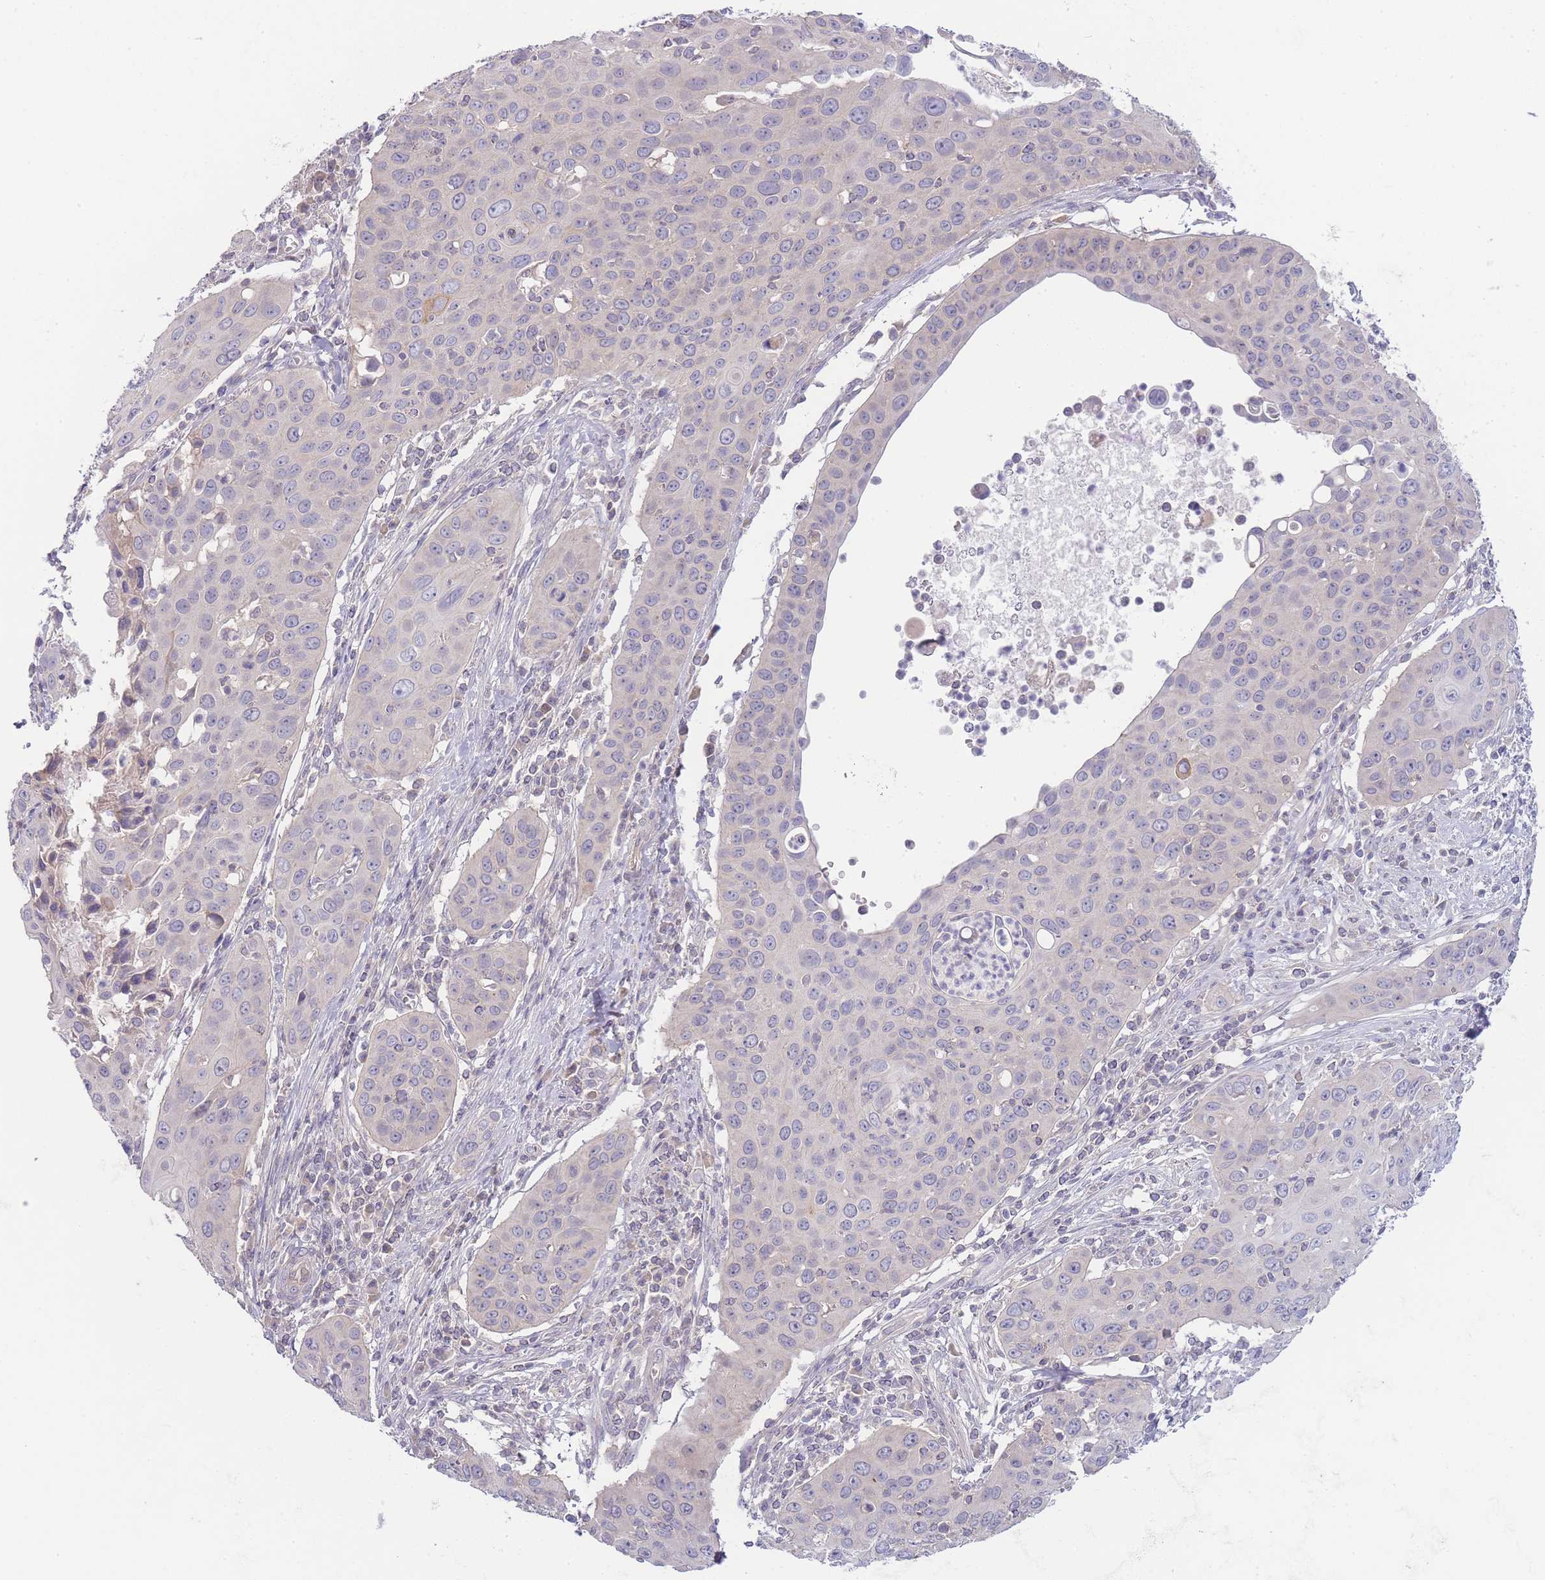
{"staining": {"intensity": "negative", "quantity": "none", "location": "none"}, "tissue": "cervical cancer", "cell_type": "Tumor cells", "image_type": "cancer", "snomed": [{"axis": "morphology", "description": "Squamous cell carcinoma, NOS"}, {"axis": "topography", "description": "Cervix"}], "caption": "Immunohistochemical staining of squamous cell carcinoma (cervical) displays no significant expression in tumor cells.", "gene": "SPHKAP", "patient": {"sex": "female", "age": 36}}